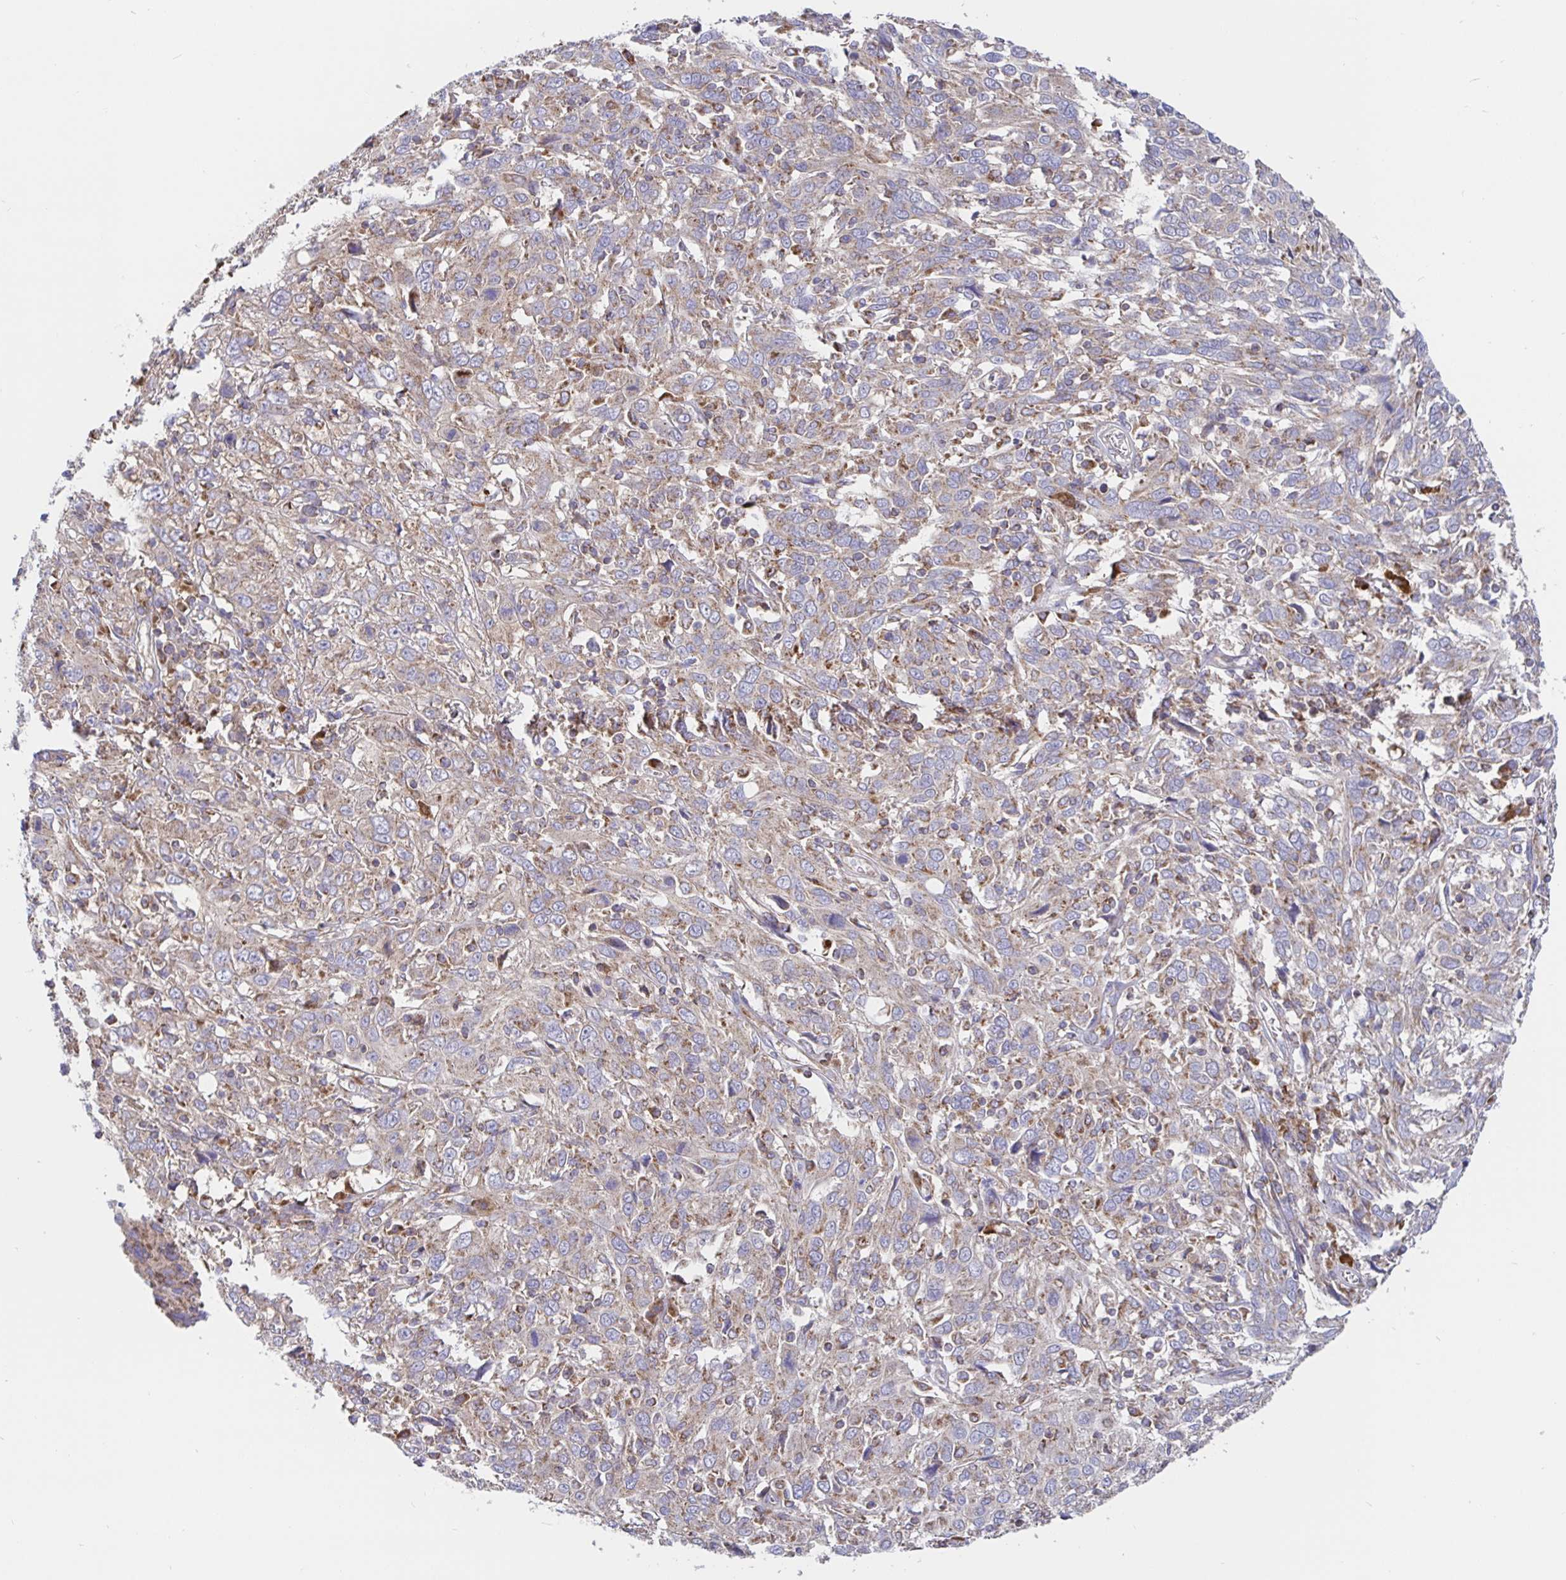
{"staining": {"intensity": "weak", "quantity": "25%-75%", "location": "cytoplasmic/membranous"}, "tissue": "cervical cancer", "cell_type": "Tumor cells", "image_type": "cancer", "snomed": [{"axis": "morphology", "description": "Squamous cell carcinoma, NOS"}, {"axis": "topography", "description": "Cervix"}], "caption": "Cervical cancer was stained to show a protein in brown. There is low levels of weak cytoplasmic/membranous staining in about 25%-75% of tumor cells. The staining is performed using DAB (3,3'-diaminobenzidine) brown chromogen to label protein expression. The nuclei are counter-stained blue using hematoxylin.", "gene": "PRDX3", "patient": {"sex": "female", "age": 46}}